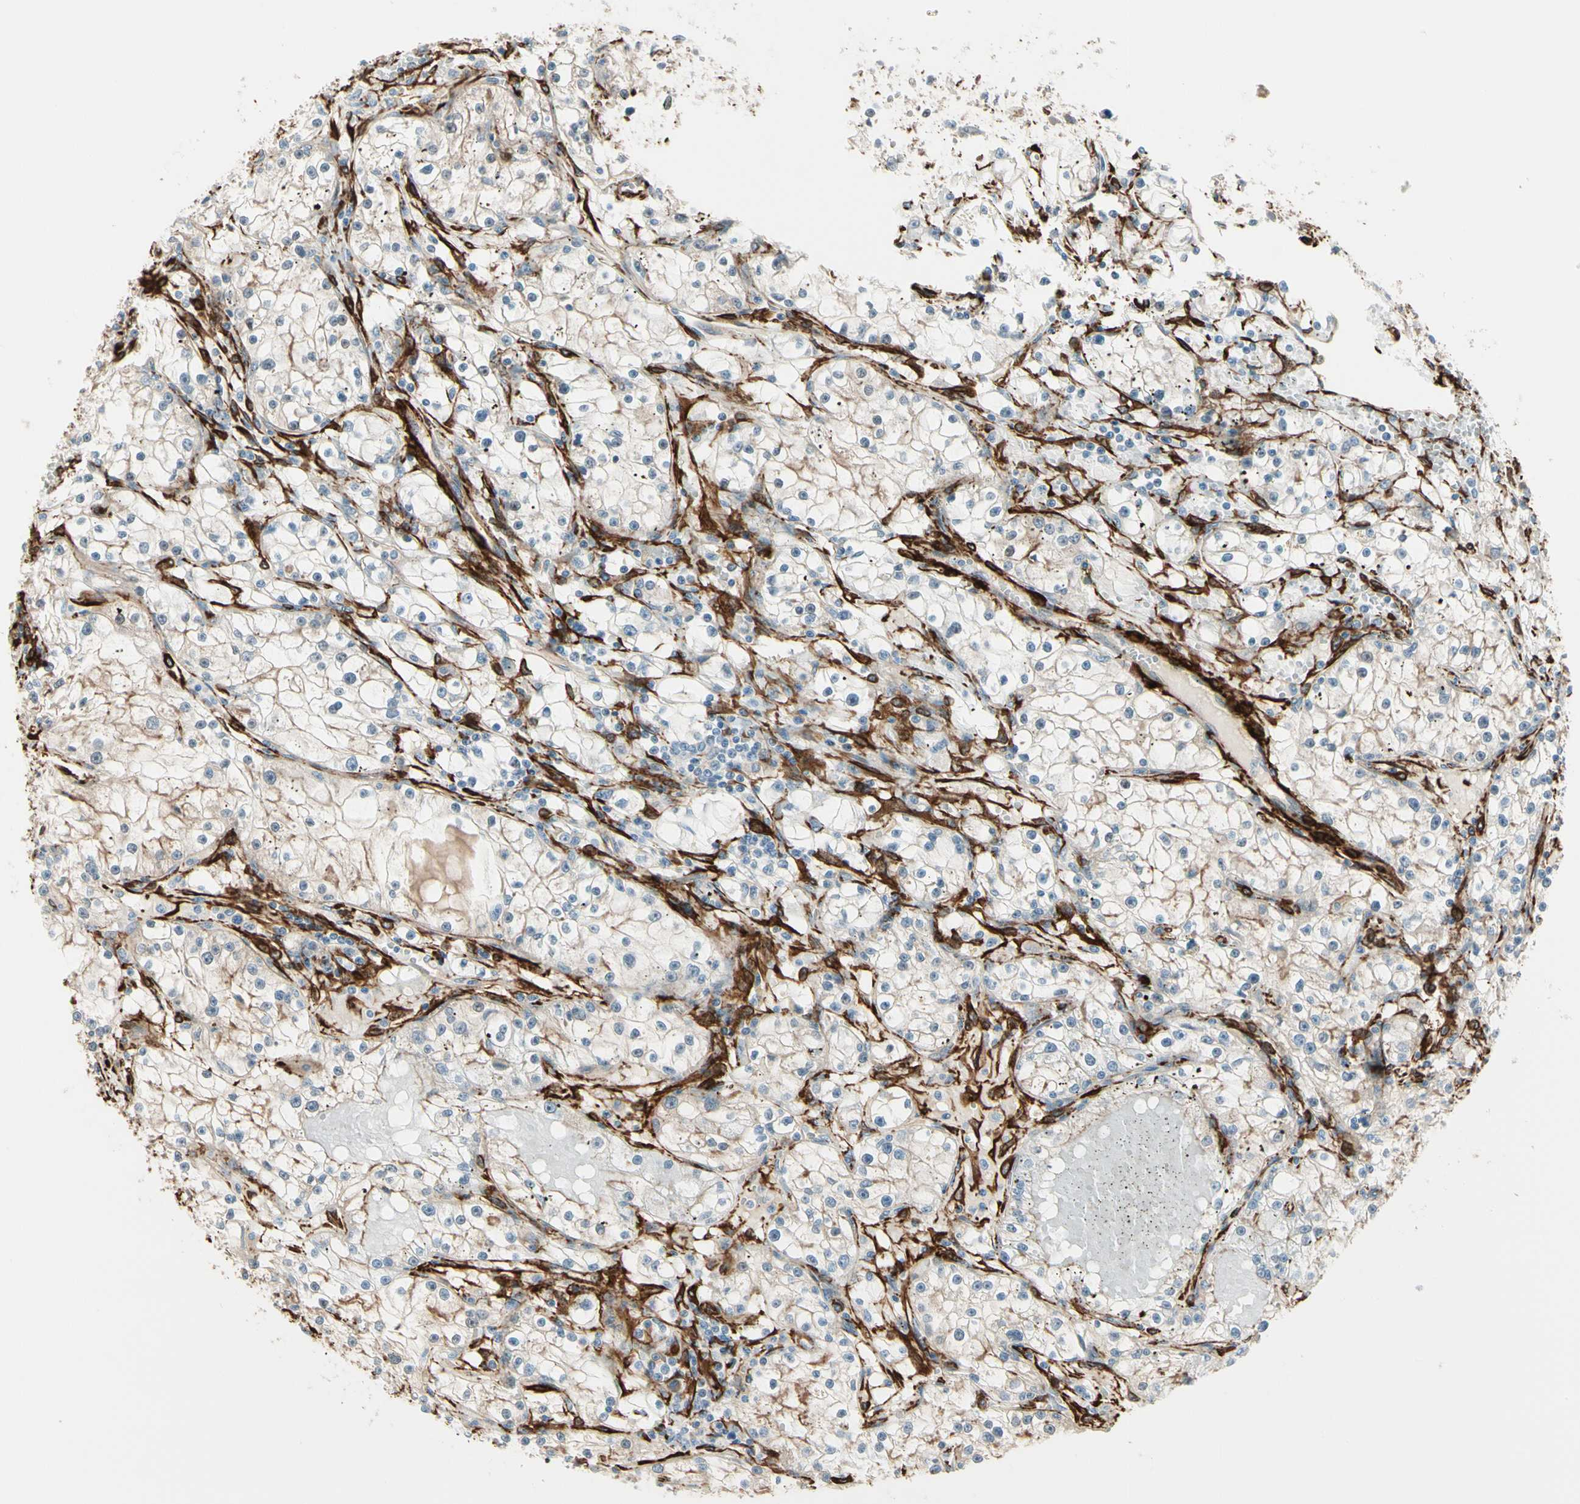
{"staining": {"intensity": "weak", "quantity": "<25%", "location": "cytoplasmic/membranous"}, "tissue": "renal cancer", "cell_type": "Tumor cells", "image_type": "cancer", "snomed": [{"axis": "morphology", "description": "Adenocarcinoma, NOS"}, {"axis": "topography", "description": "Kidney"}], "caption": "Immunohistochemistry image of neoplastic tissue: renal cancer stained with DAB displays no significant protein staining in tumor cells.", "gene": "CALD1", "patient": {"sex": "male", "age": 56}}